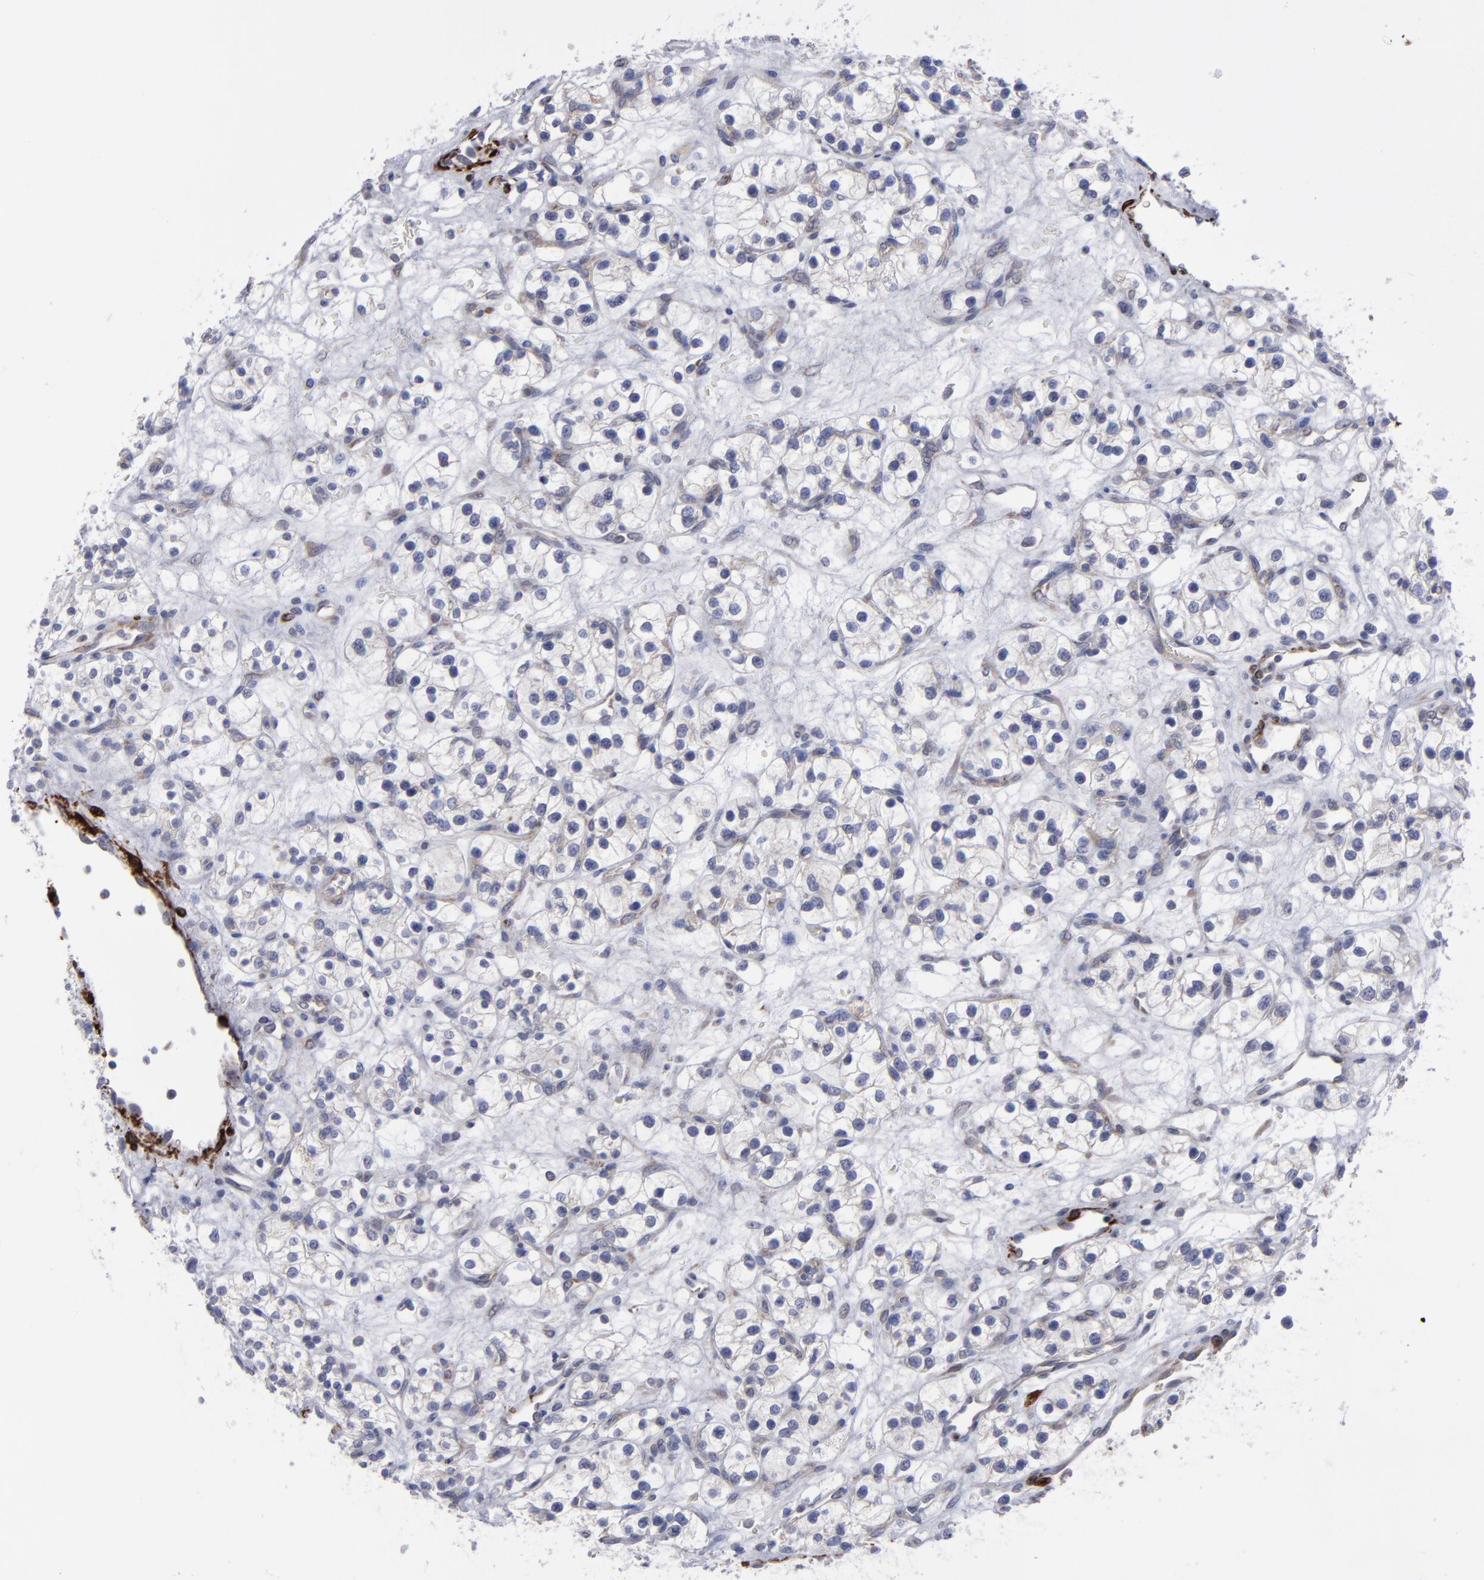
{"staining": {"intensity": "negative", "quantity": "none", "location": "none"}, "tissue": "renal cancer", "cell_type": "Tumor cells", "image_type": "cancer", "snomed": [{"axis": "morphology", "description": "Adenocarcinoma, NOS"}, {"axis": "topography", "description": "Kidney"}], "caption": "DAB (3,3'-diaminobenzidine) immunohistochemical staining of renal cancer (adenocarcinoma) reveals no significant positivity in tumor cells. Nuclei are stained in blue.", "gene": "SLMAP", "patient": {"sex": "female", "age": 60}}